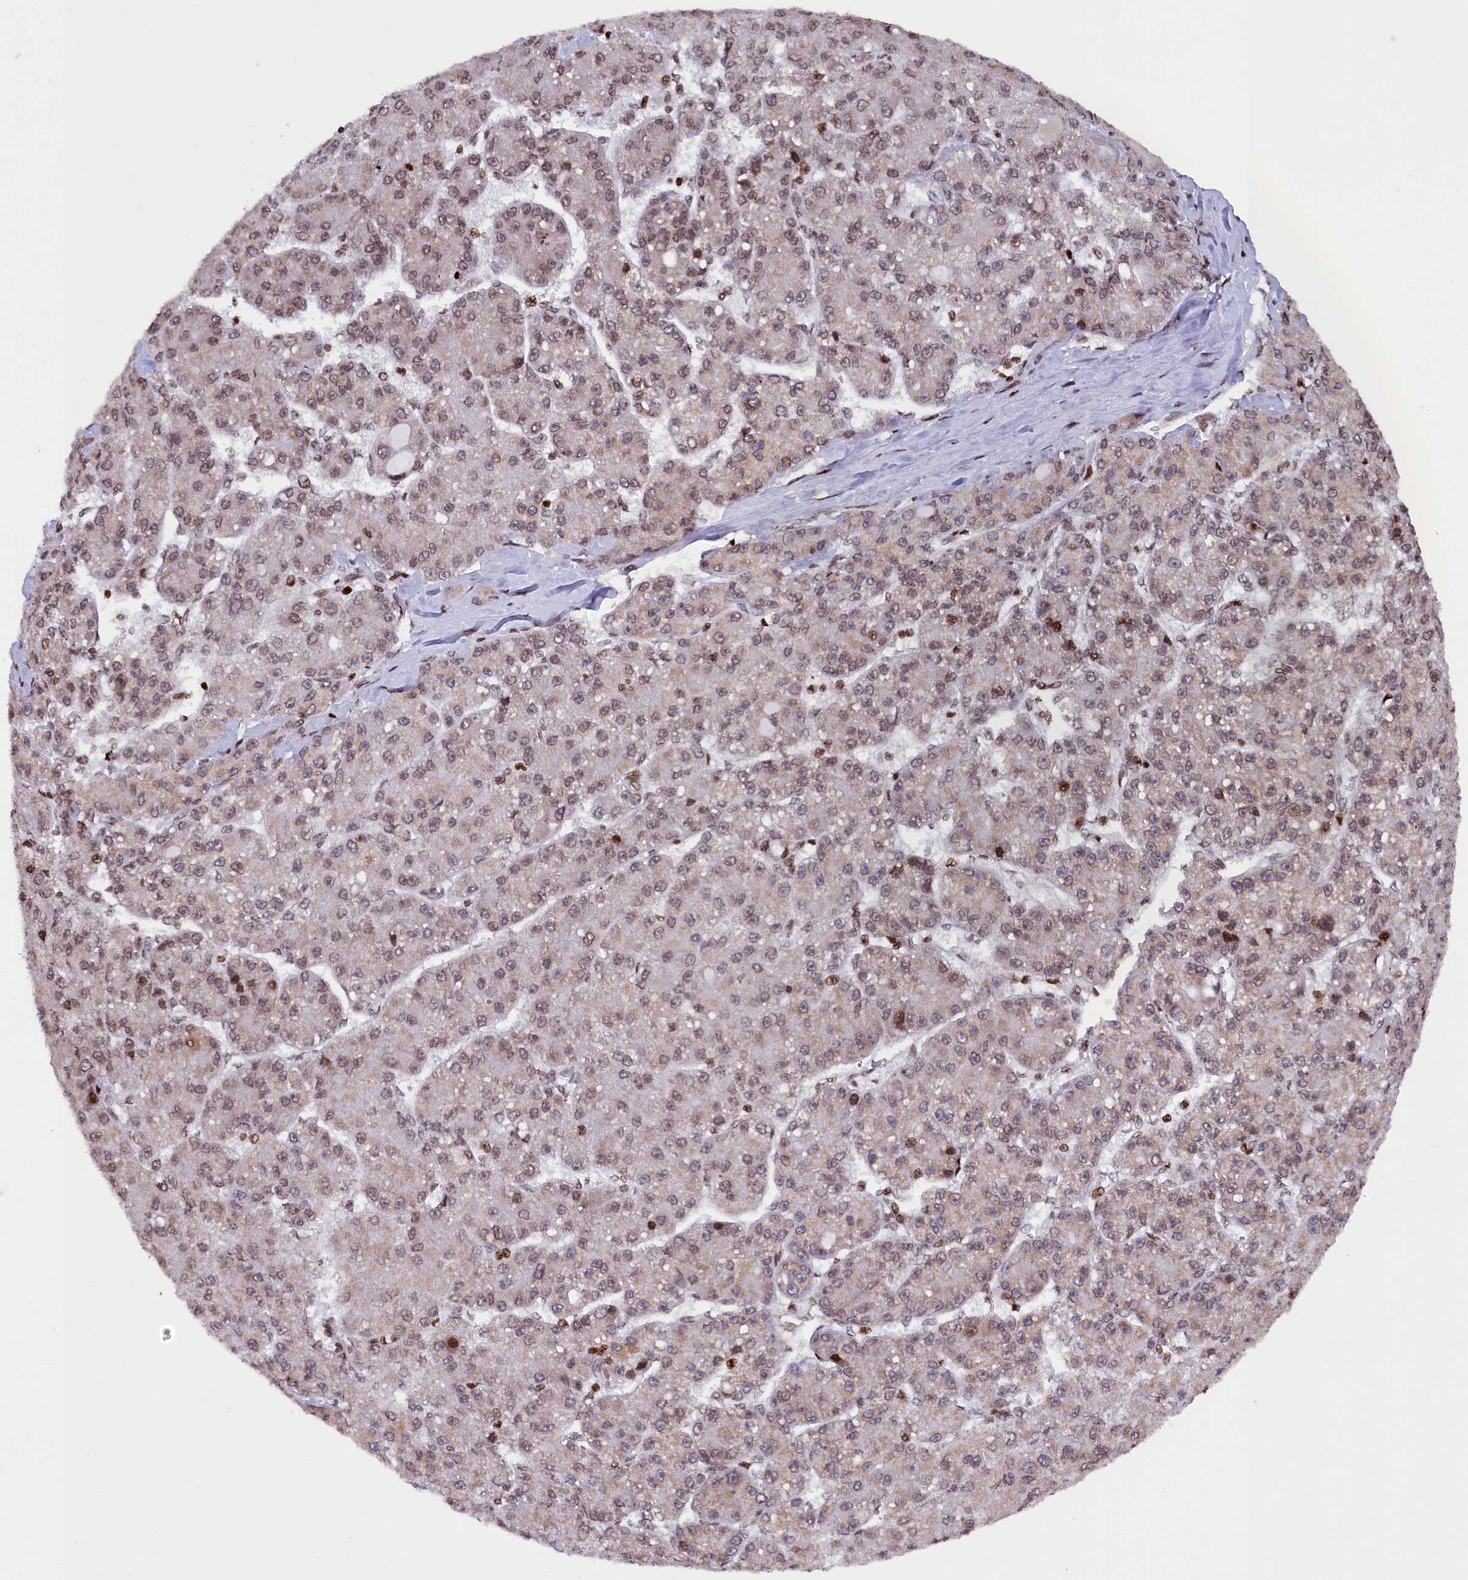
{"staining": {"intensity": "weak", "quantity": "25%-75%", "location": "nuclear"}, "tissue": "liver cancer", "cell_type": "Tumor cells", "image_type": "cancer", "snomed": [{"axis": "morphology", "description": "Carcinoma, Hepatocellular, NOS"}, {"axis": "topography", "description": "Liver"}], "caption": "DAB immunohistochemical staining of liver cancer (hepatocellular carcinoma) exhibits weak nuclear protein staining in about 25%-75% of tumor cells.", "gene": "TIMM29", "patient": {"sex": "male", "age": 67}}